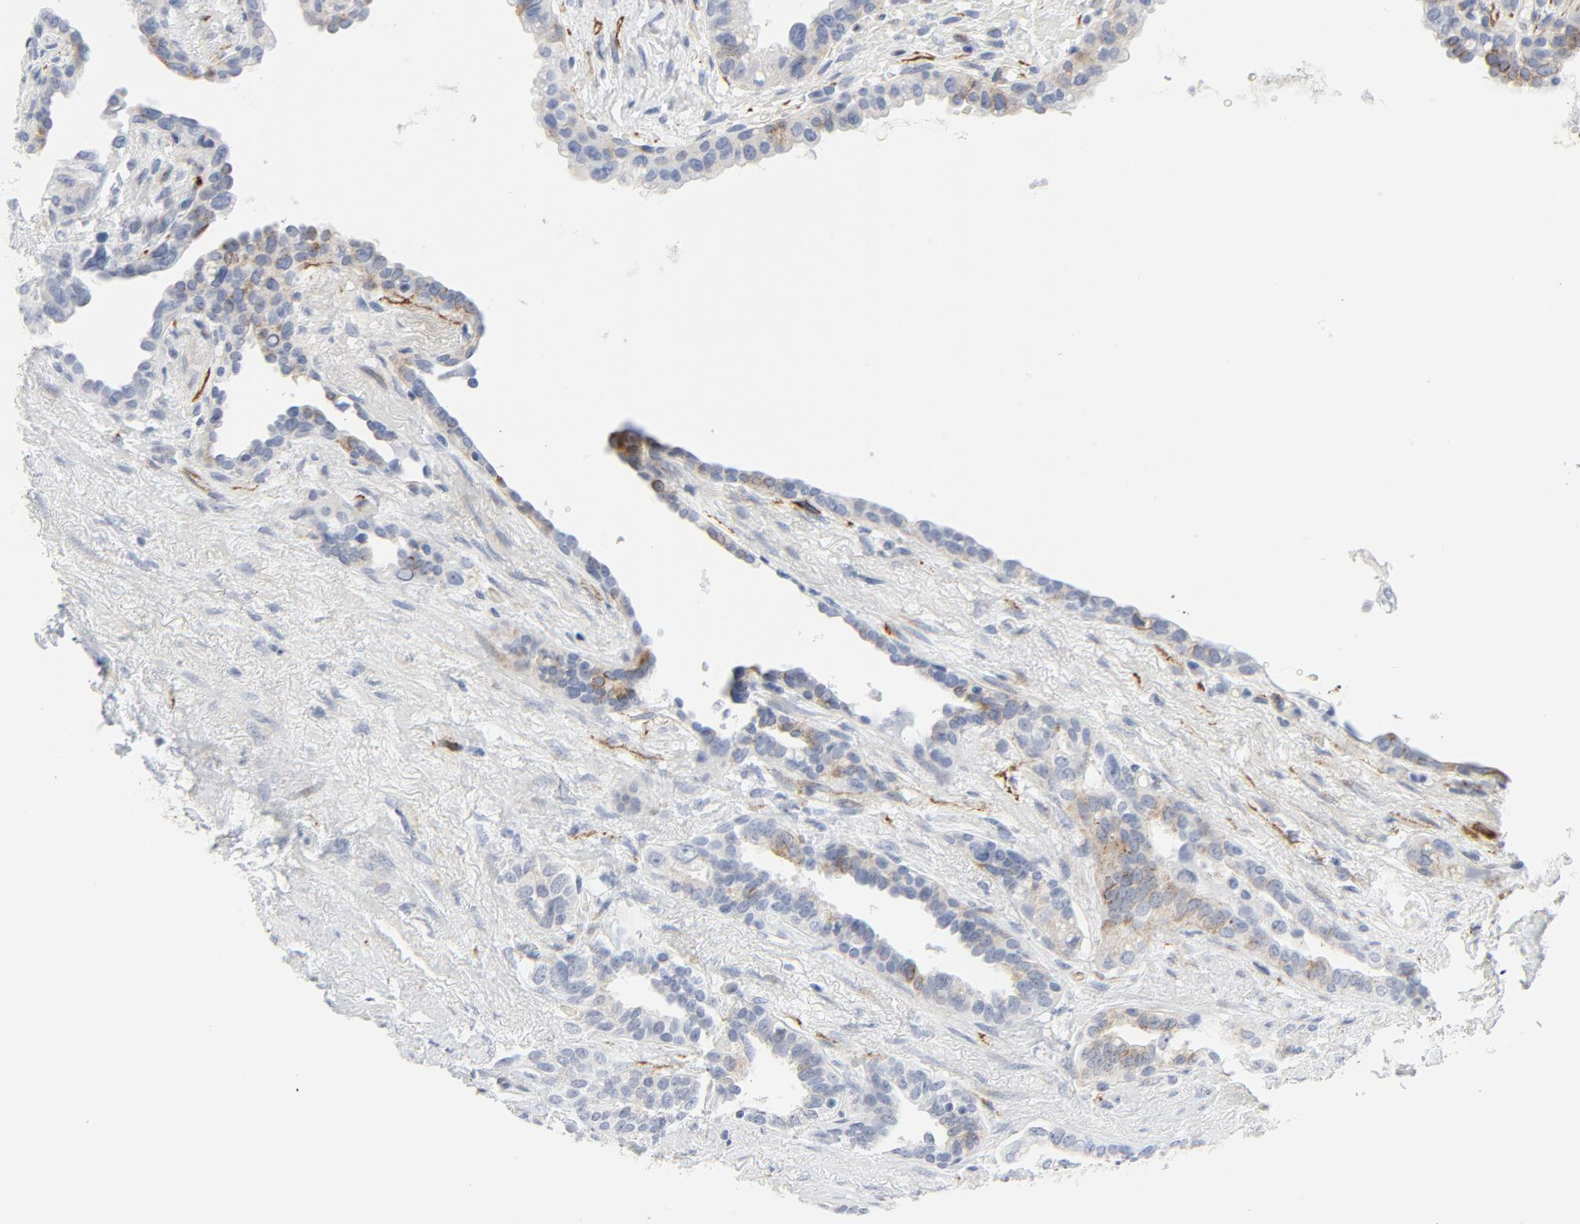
{"staining": {"intensity": "weak", "quantity": "<25%", "location": "cytoplasmic/membranous"}, "tissue": "seminal vesicle", "cell_type": "Glandular cells", "image_type": "normal", "snomed": [{"axis": "morphology", "description": "Normal tissue, NOS"}, {"axis": "topography", "description": "Seminal veicle"}], "caption": "The histopathology image displays no significant expression in glandular cells of seminal vesicle.", "gene": "TUBB1", "patient": {"sex": "male", "age": 61}}